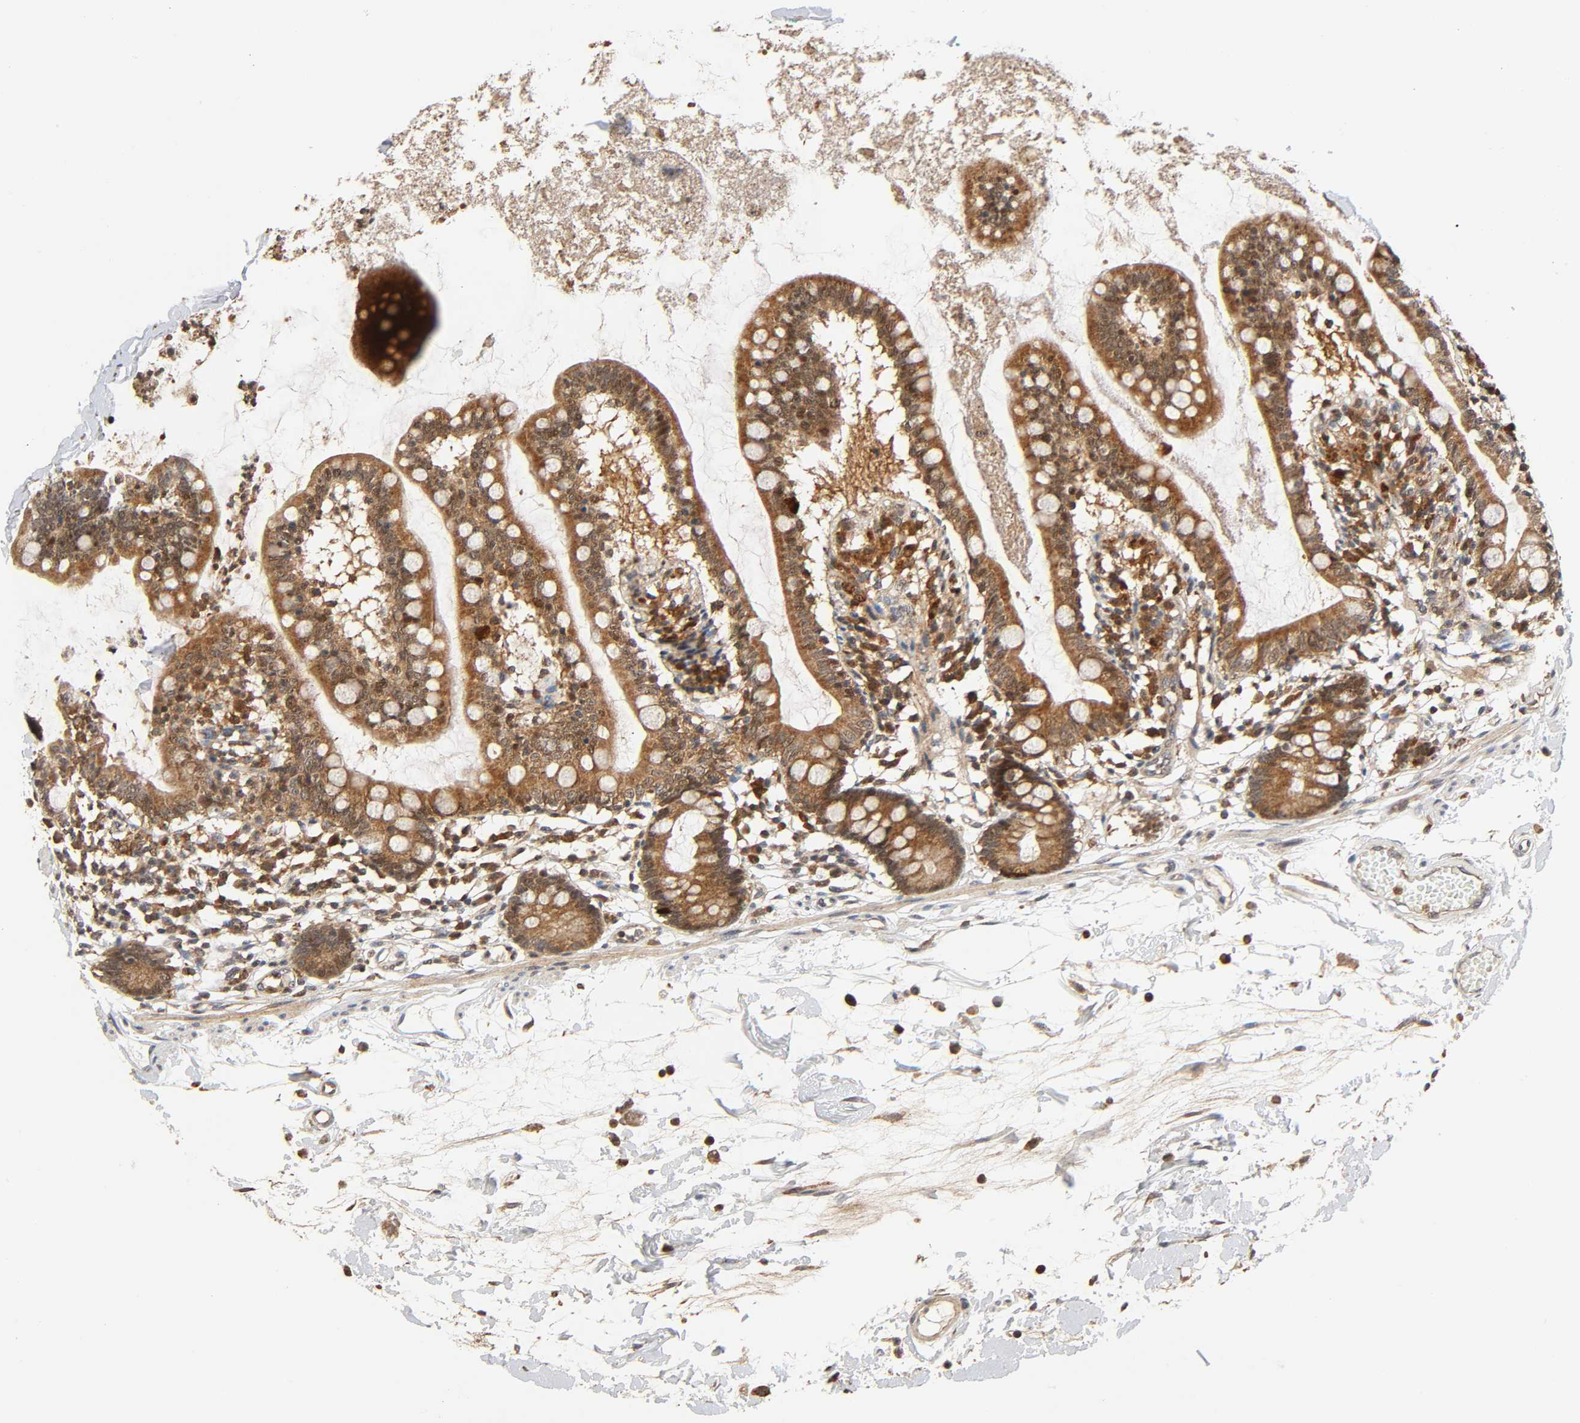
{"staining": {"intensity": "moderate", "quantity": ">75%", "location": "cytoplasmic/membranous"}, "tissue": "small intestine", "cell_type": "Glandular cells", "image_type": "normal", "snomed": [{"axis": "morphology", "description": "Normal tissue, NOS"}, {"axis": "topography", "description": "Small intestine"}], "caption": "DAB immunohistochemical staining of normal human small intestine exhibits moderate cytoplasmic/membranous protein staining in about >75% of glandular cells.", "gene": "CASP9", "patient": {"sex": "female", "age": 61}}